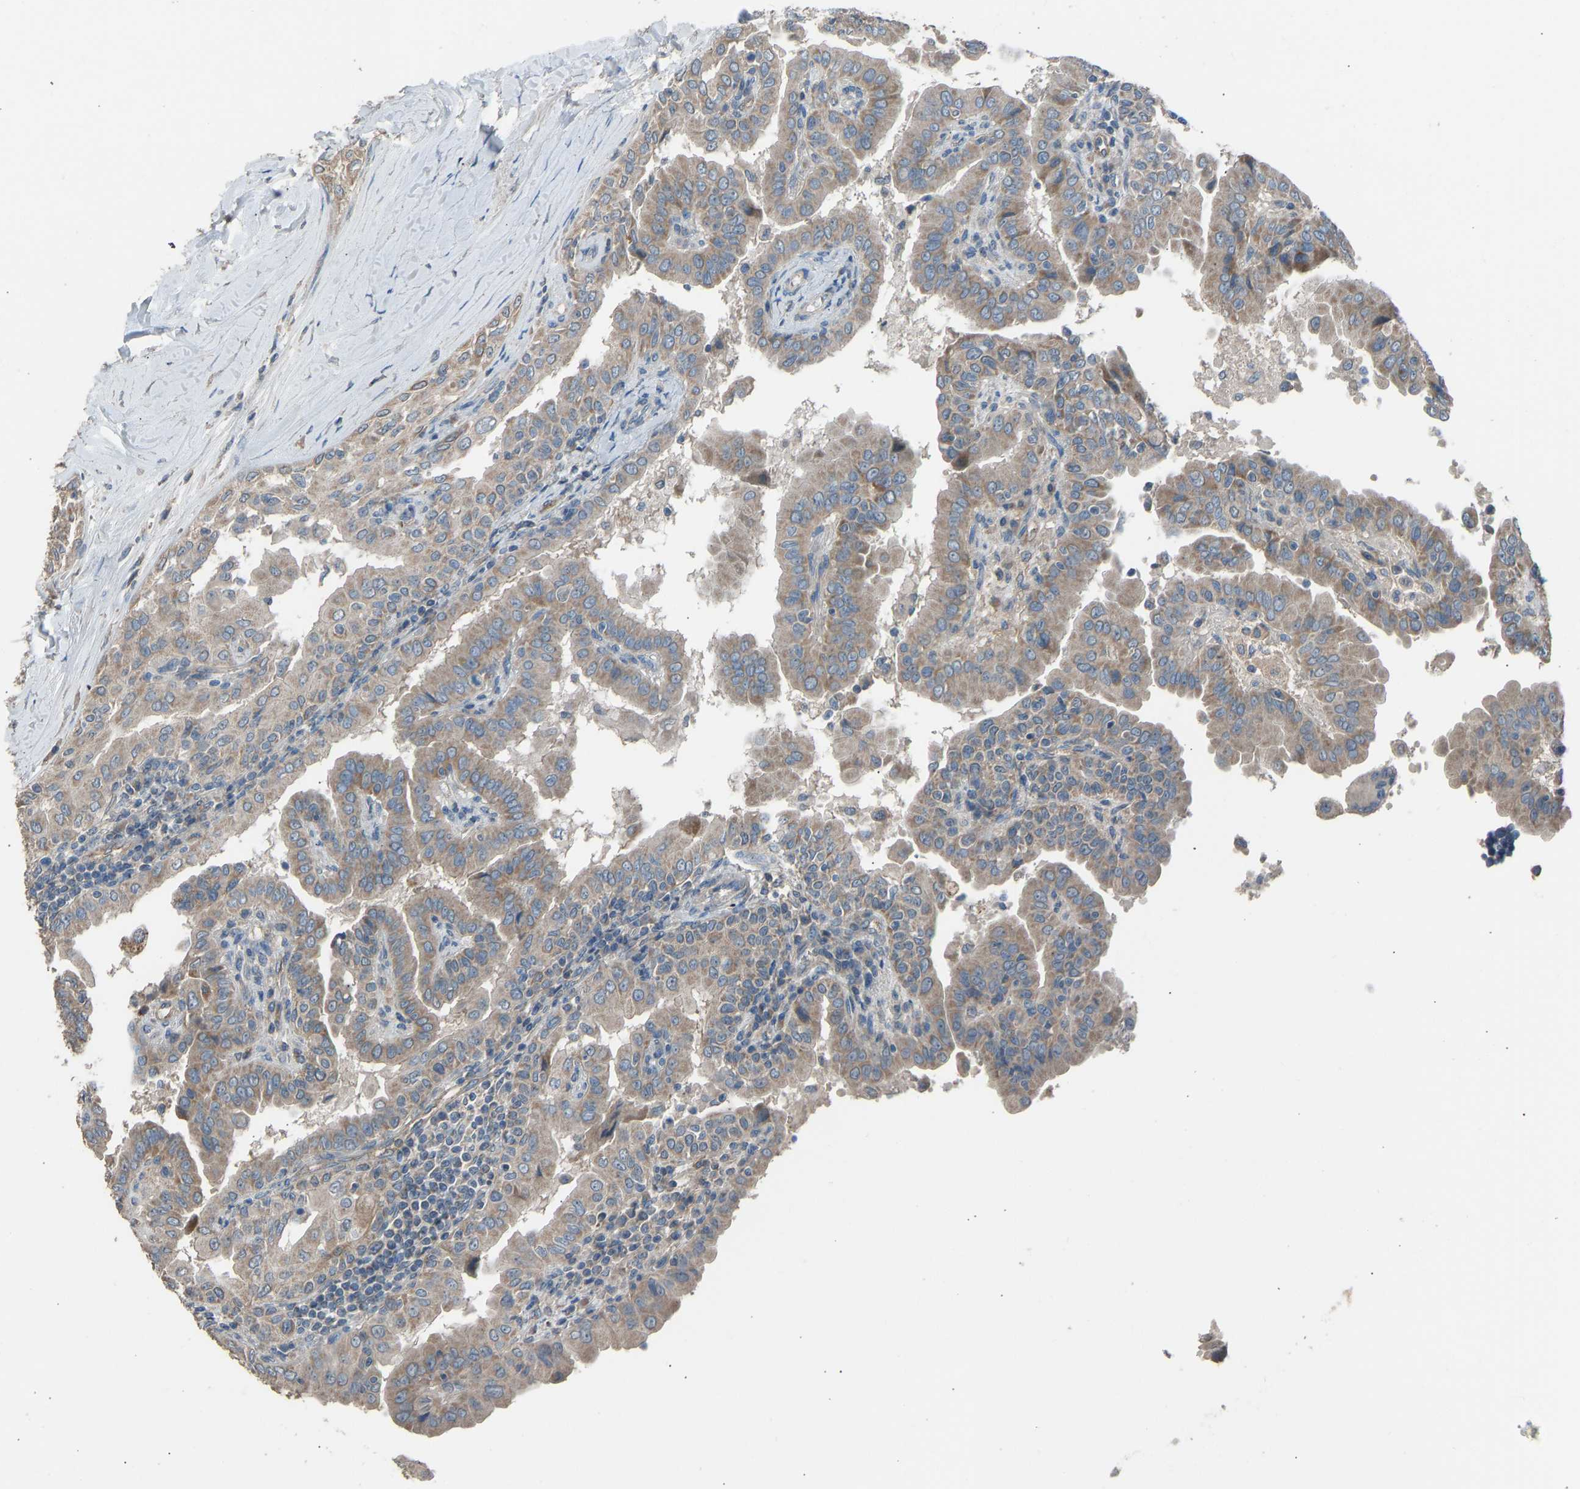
{"staining": {"intensity": "weak", "quantity": ">75%", "location": "cytoplasmic/membranous"}, "tissue": "thyroid cancer", "cell_type": "Tumor cells", "image_type": "cancer", "snomed": [{"axis": "morphology", "description": "Papillary adenocarcinoma, NOS"}, {"axis": "topography", "description": "Thyroid gland"}], "caption": "A histopathology image of human papillary adenocarcinoma (thyroid) stained for a protein demonstrates weak cytoplasmic/membranous brown staining in tumor cells.", "gene": "TGFBR3", "patient": {"sex": "male", "age": 33}}